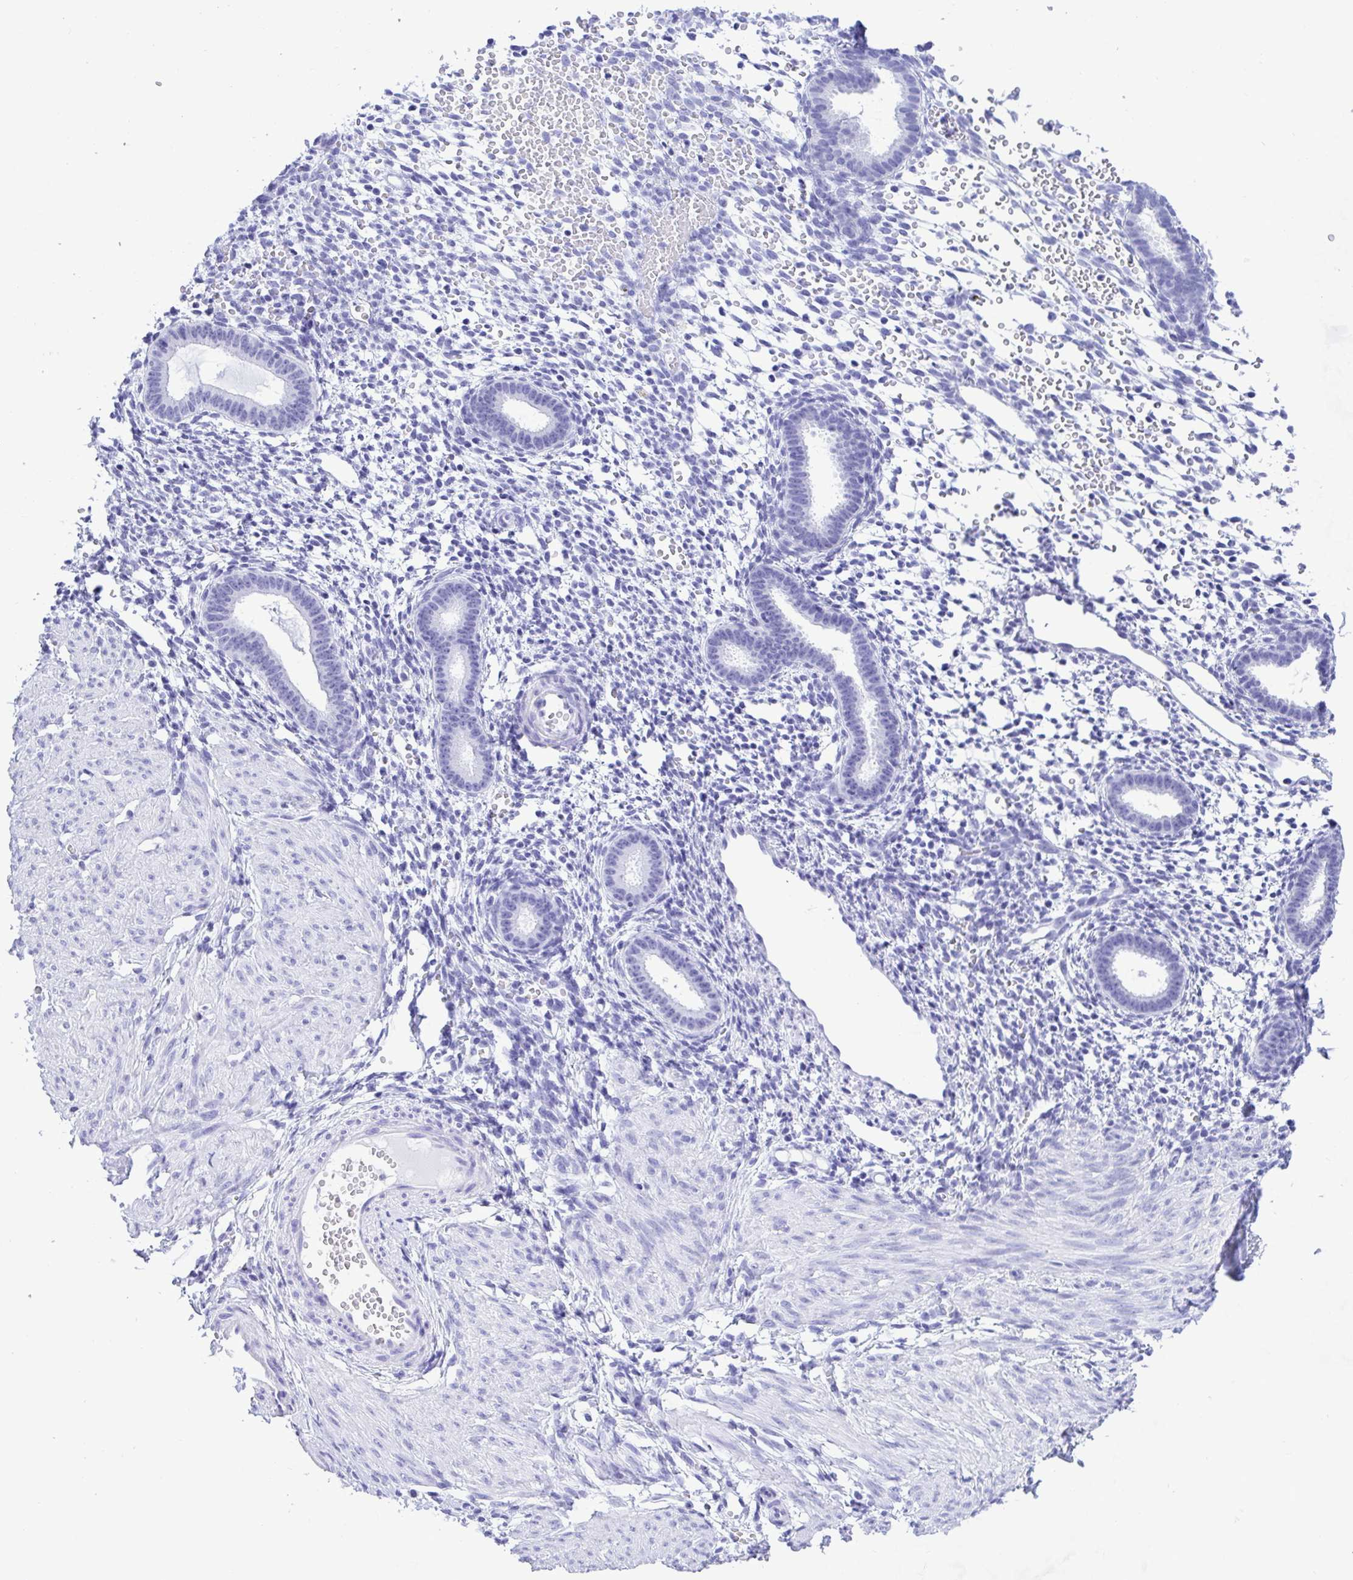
{"staining": {"intensity": "negative", "quantity": "none", "location": "none"}, "tissue": "endometrium", "cell_type": "Cells in endometrial stroma", "image_type": "normal", "snomed": [{"axis": "morphology", "description": "Normal tissue, NOS"}, {"axis": "topography", "description": "Endometrium"}], "caption": "Protein analysis of benign endometrium reveals no significant positivity in cells in endometrial stroma. (Brightfield microscopy of DAB immunohistochemistry at high magnification).", "gene": "THOP1", "patient": {"sex": "female", "age": 36}}